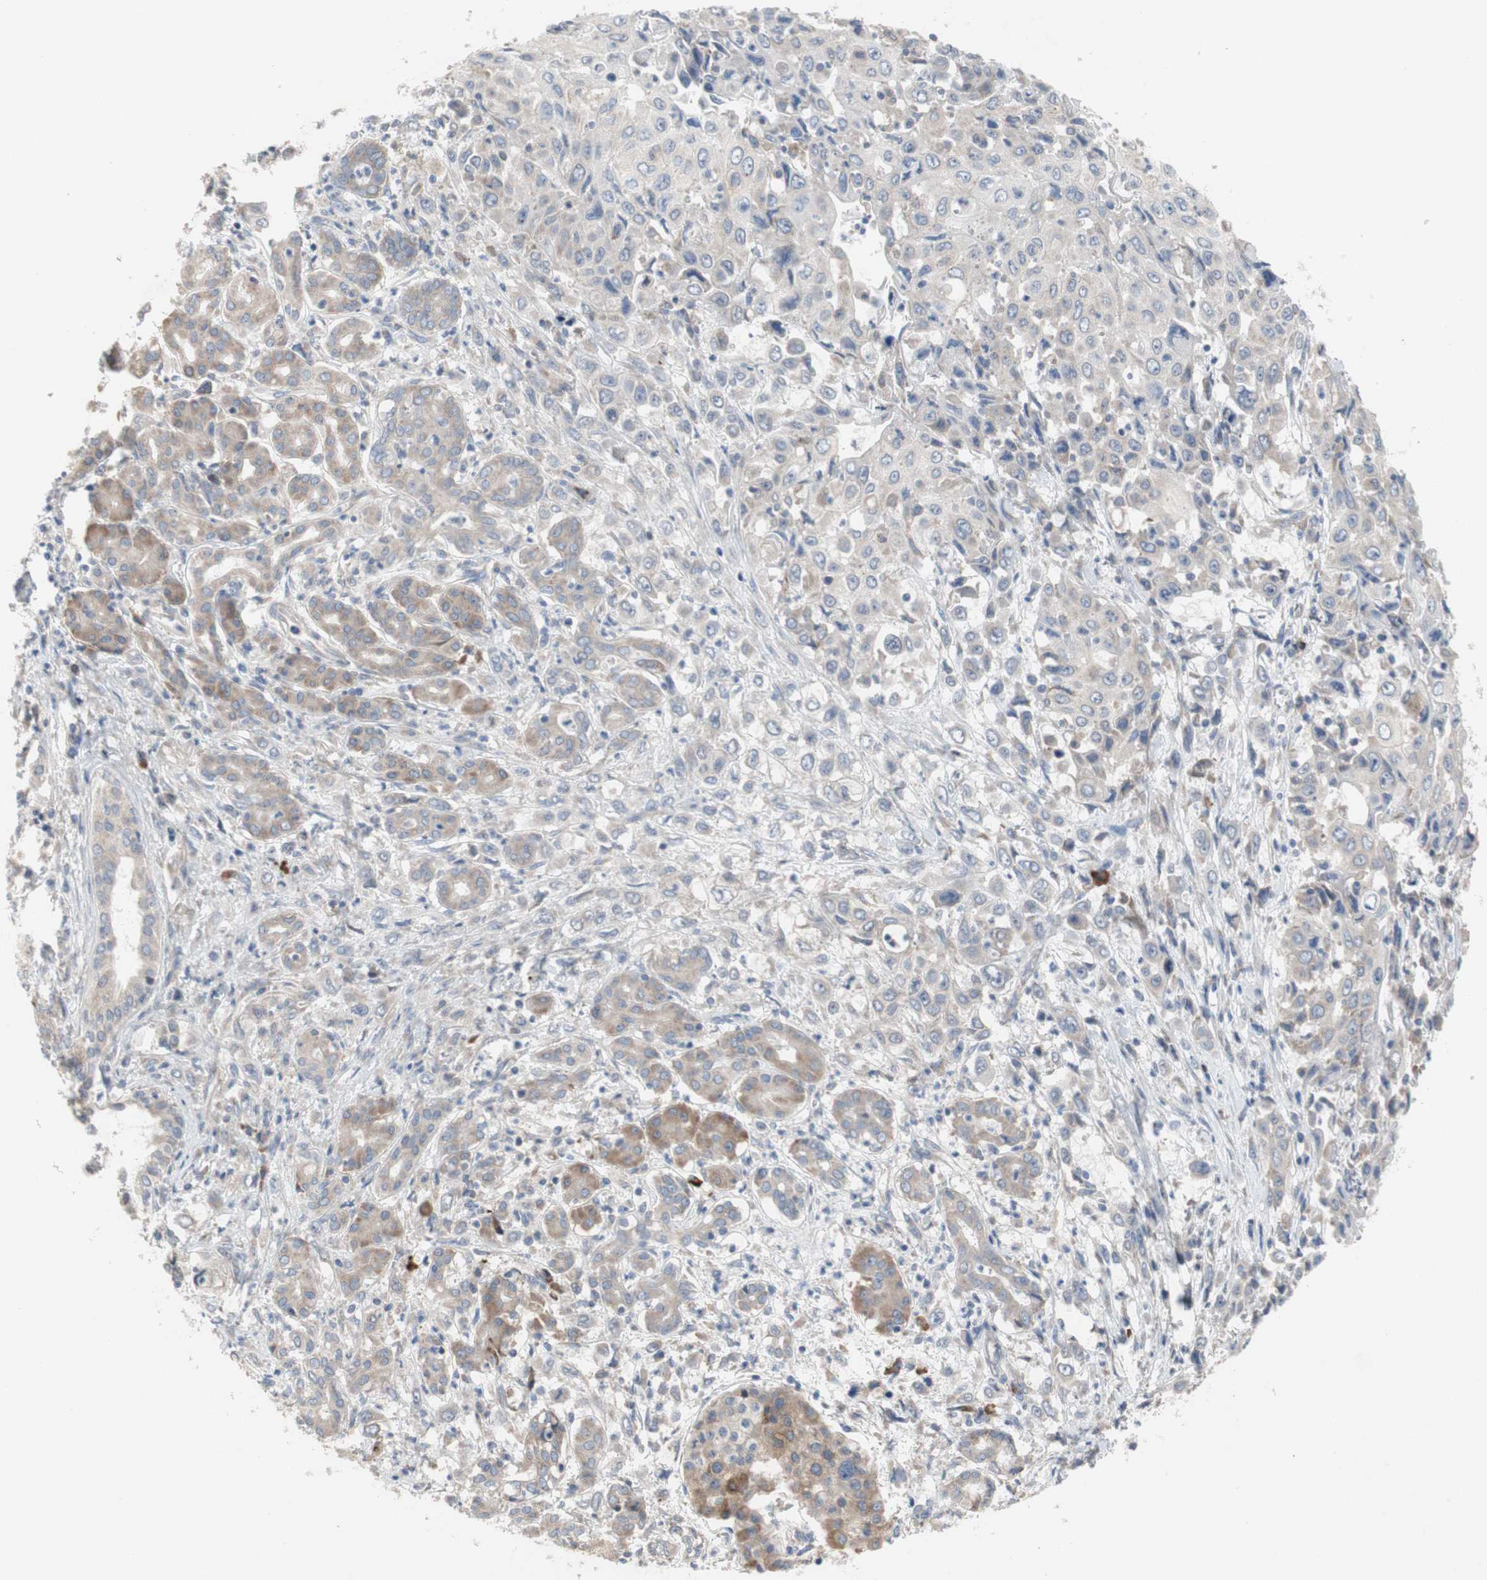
{"staining": {"intensity": "weak", "quantity": "25%-75%", "location": "cytoplasmic/membranous"}, "tissue": "pancreatic cancer", "cell_type": "Tumor cells", "image_type": "cancer", "snomed": [{"axis": "morphology", "description": "Adenocarcinoma, NOS"}, {"axis": "topography", "description": "Pancreas"}], "caption": "A micrograph of pancreatic cancer (adenocarcinoma) stained for a protein reveals weak cytoplasmic/membranous brown staining in tumor cells. Using DAB (3,3'-diaminobenzidine) (brown) and hematoxylin (blue) stains, captured at high magnification using brightfield microscopy.", "gene": "TTC14", "patient": {"sex": "male", "age": 70}}